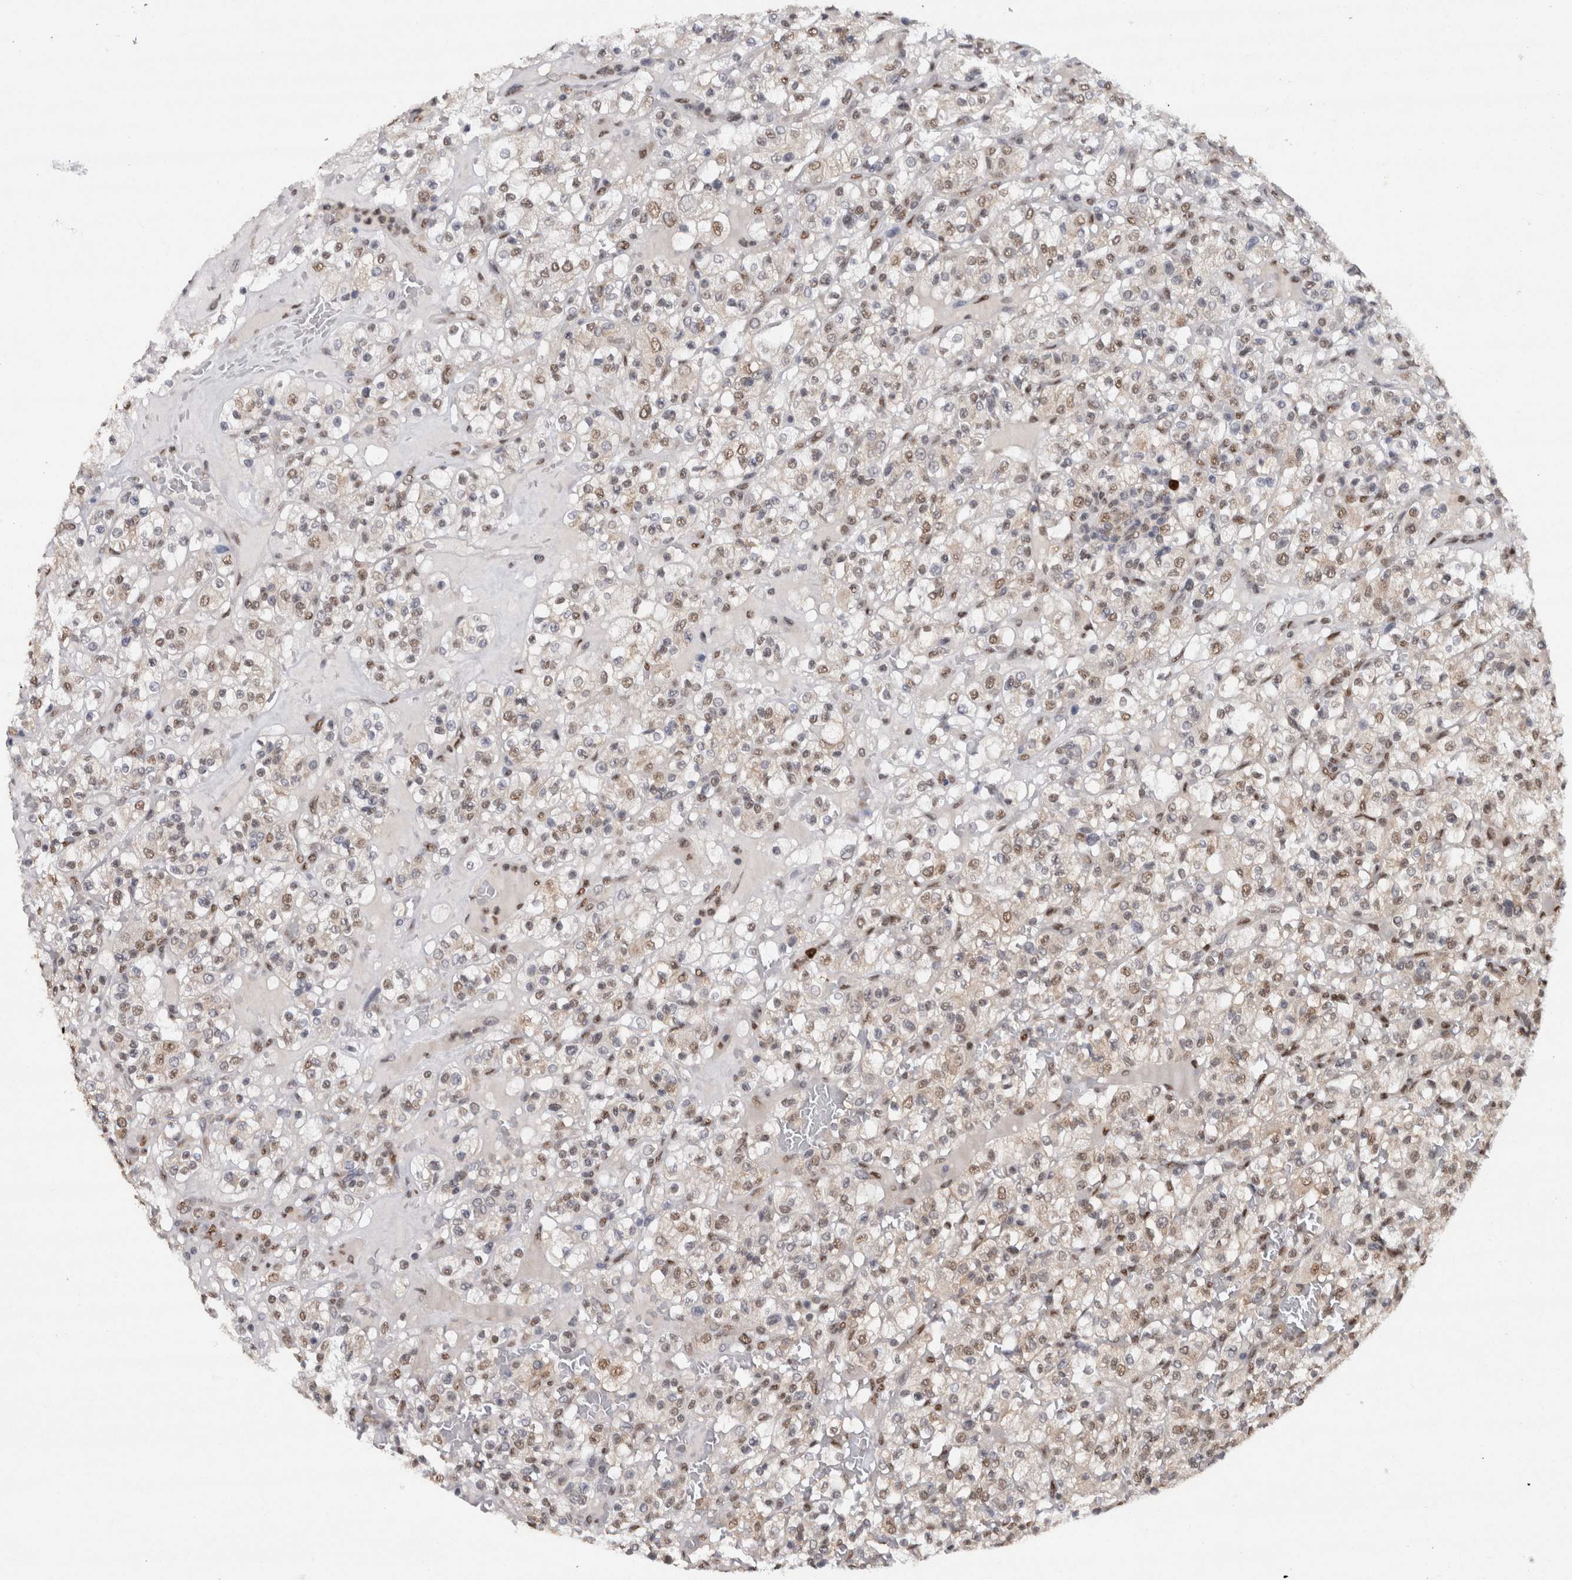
{"staining": {"intensity": "weak", "quantity": "25%-75%", "location": "nuclear"}, "tissue": "renal cancer", "cell_type": "Tumor cells", "image_type": "cancer", "snomed": [{"axis": "morphology", "description": "Normal tissue, NOS"}, {"axis": "morphology", "description": "Adenocarcinoma, NOS"}, {"axis": "topography", "description": "Kidney"}], "caption": "Immunohistochemical staining of renal adenocarcinoma displays low levels of weak nuclear protein staining in approximately 25%-75% of tumor cells. The protein of interest is shown in brown color, while the nuclei are stained blue.", "gene": "RPS6KA2", "patient": {"sex": "female", "age": 72}}